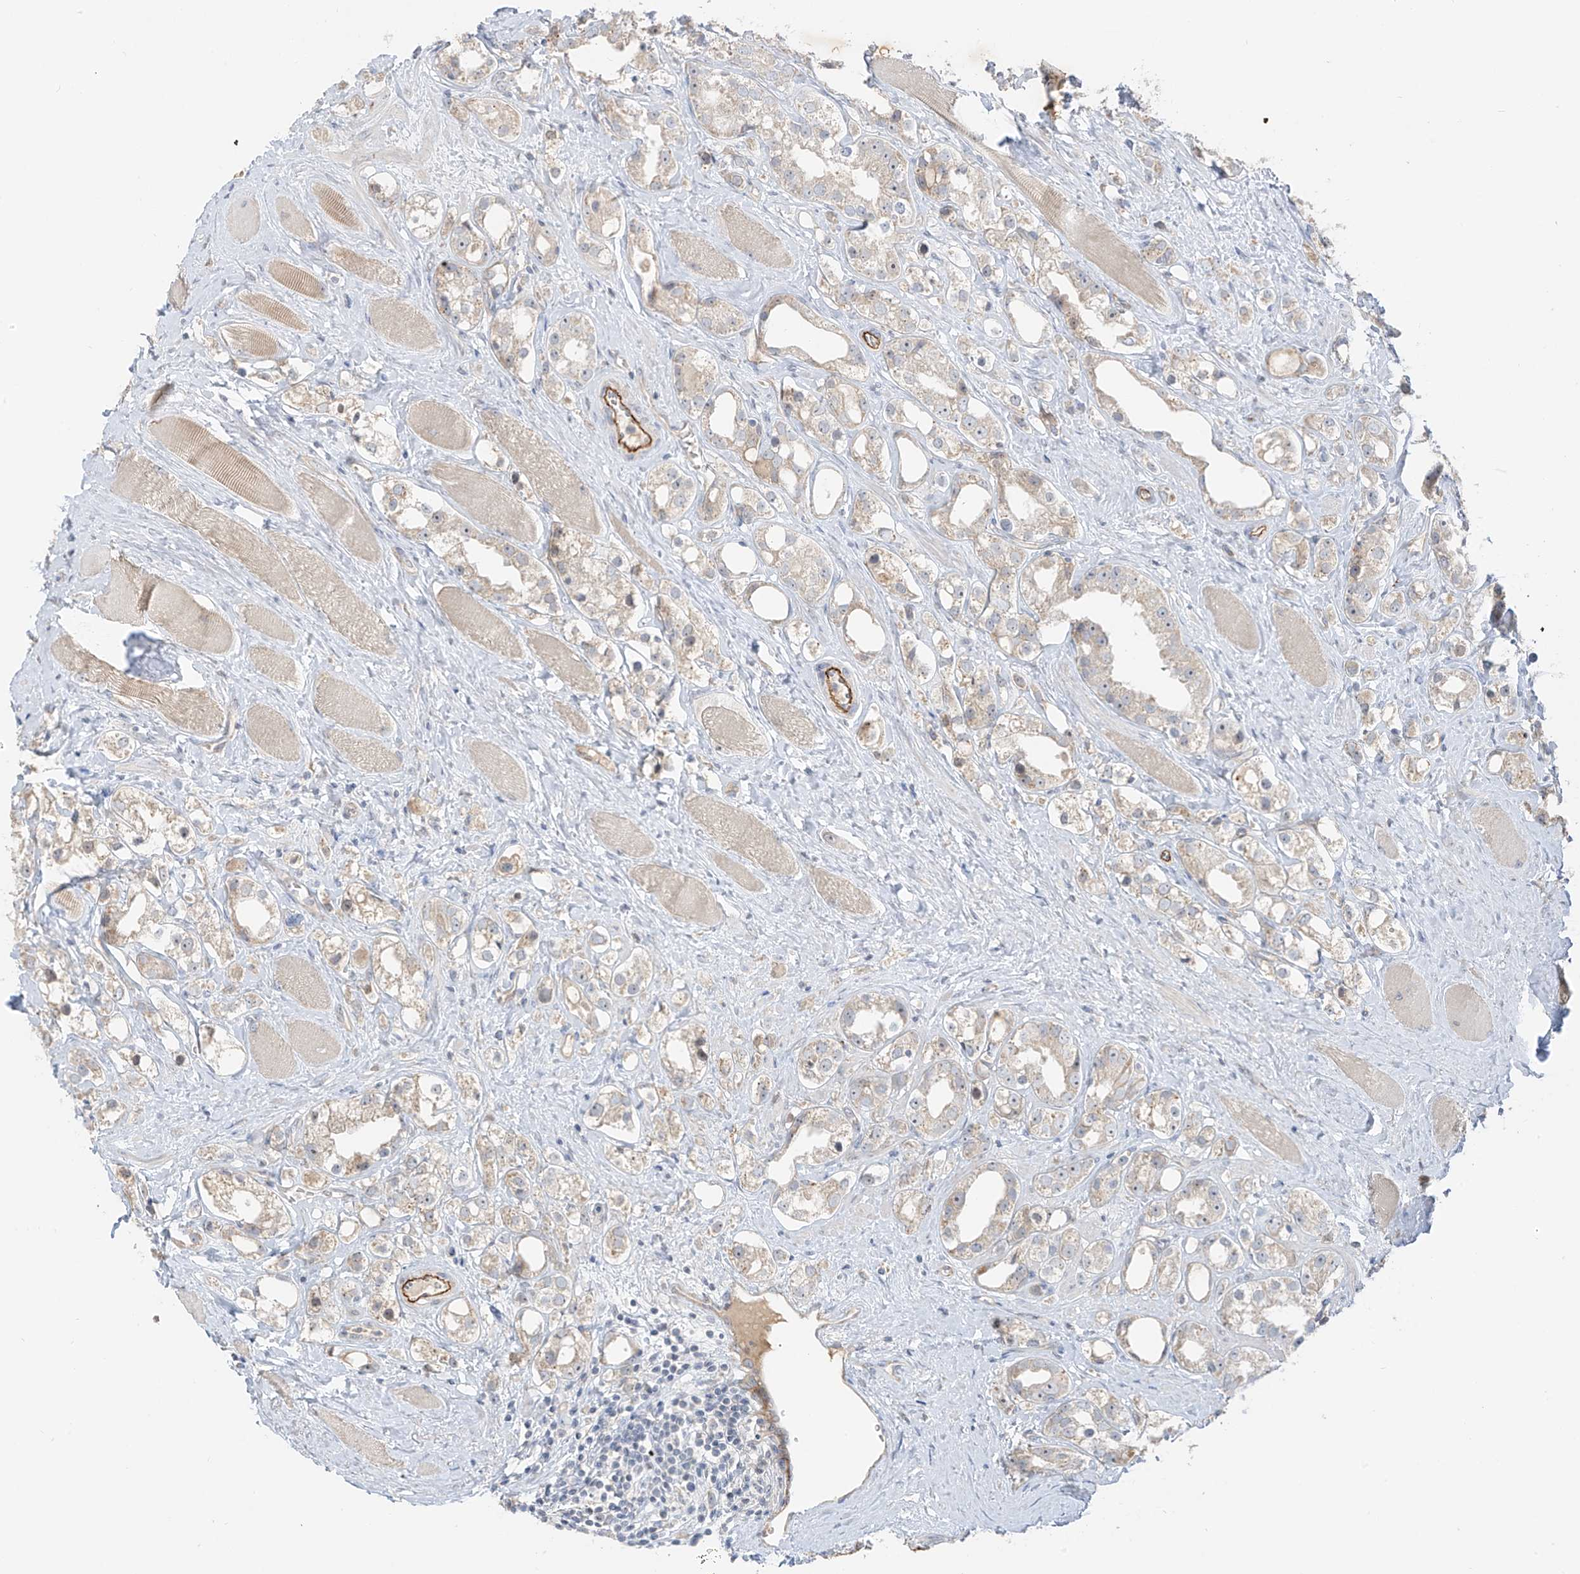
{"staining": {"intensity": "weak", "quantity": "25%-75%", "location": "cytoplasmic/membranous"}, "tissue": "prostate cancer", "cell_type": "Tumor cells", "image_type": "cancer", "snomed": [{"axis": "morphology", "description": "Adenocarcinoma, NOS"}, {"axis": "topography", "description": "Prostate"}], "caption": "IHC histopathology image of neoplastic tissue: human prostate cancer (adenocarcinoma) stained using IHC demonstrates low levels of weak protein expression localized specifically in the cytoplasmic/membranous of tumor cells, appearing as a cytoplasmic/membranous brown color.", "gene": "C2orf42", "patient": {"sex": "male", "age": 79}}